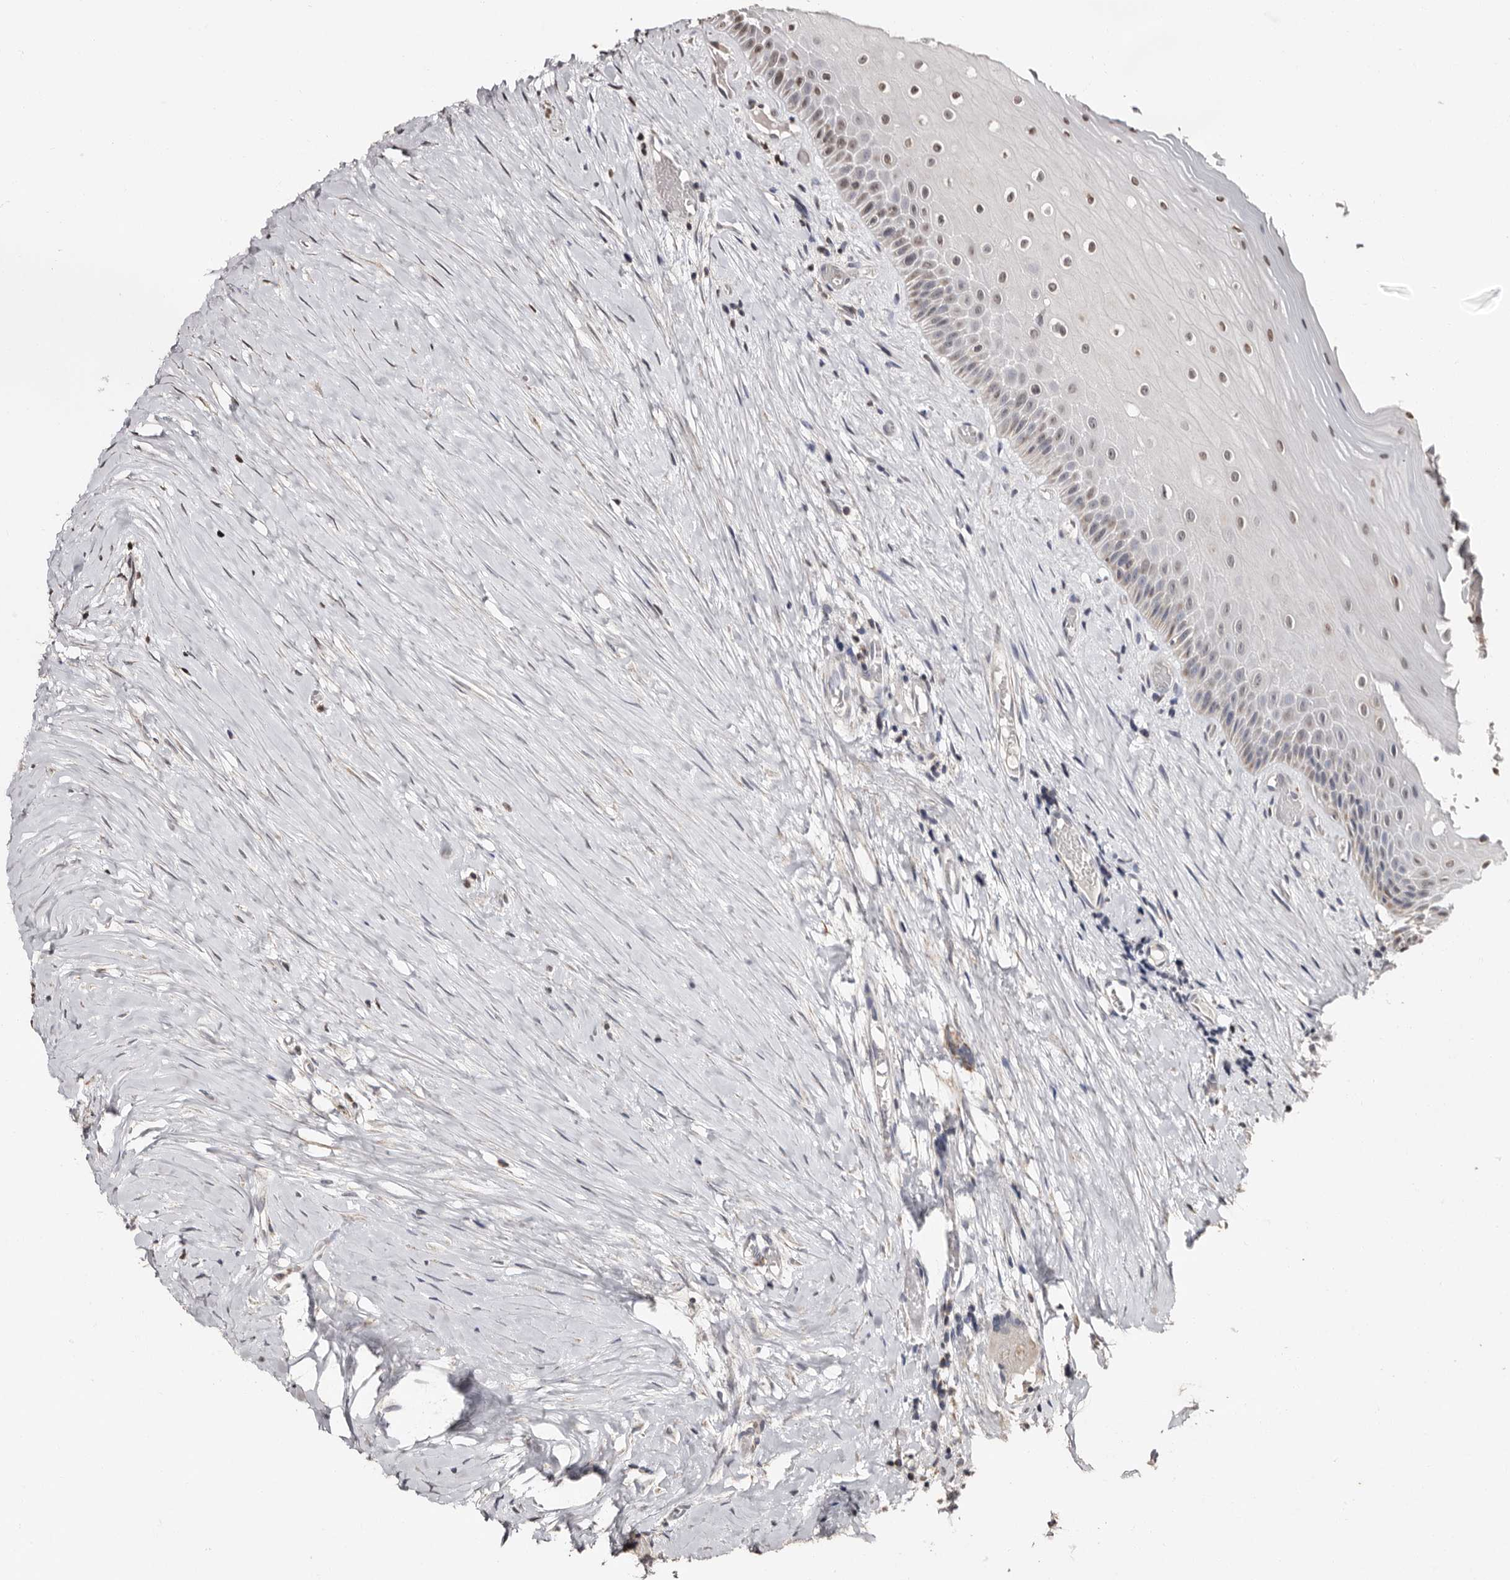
{"staining": {"intensity": "moderate", "quantity": "25%-75%", "location": "cytoplasmic/membranous,nuclear"}, "tissue": "oral mucosa", "cell_type": "Squamous epithelial cells", "image_type": "normal", "snomed": [{"axis": "morphology", "description": "Normal tissue, NOS"}, {"axis": "topography", "description": "Skeletal muscle"}, {"axis": "topography", "description": "Oral tissue"}, {"axis": "topography", "description": "Peripheral nerve tissue"}], "caption": "Protein staining shows moderate cytoplasmic/membranous,nuclear staining in approximately 25%-75% of squamous epithelial cells in benign oral mucosa. (Stains: DAB (3,3'-diaminobenzidine) in brown, nuclei in blue, Microscopy: brightfield microscopy at high magnification).", "gene": "CCDC190", "patient": {"sex": "female", "age": 84}}